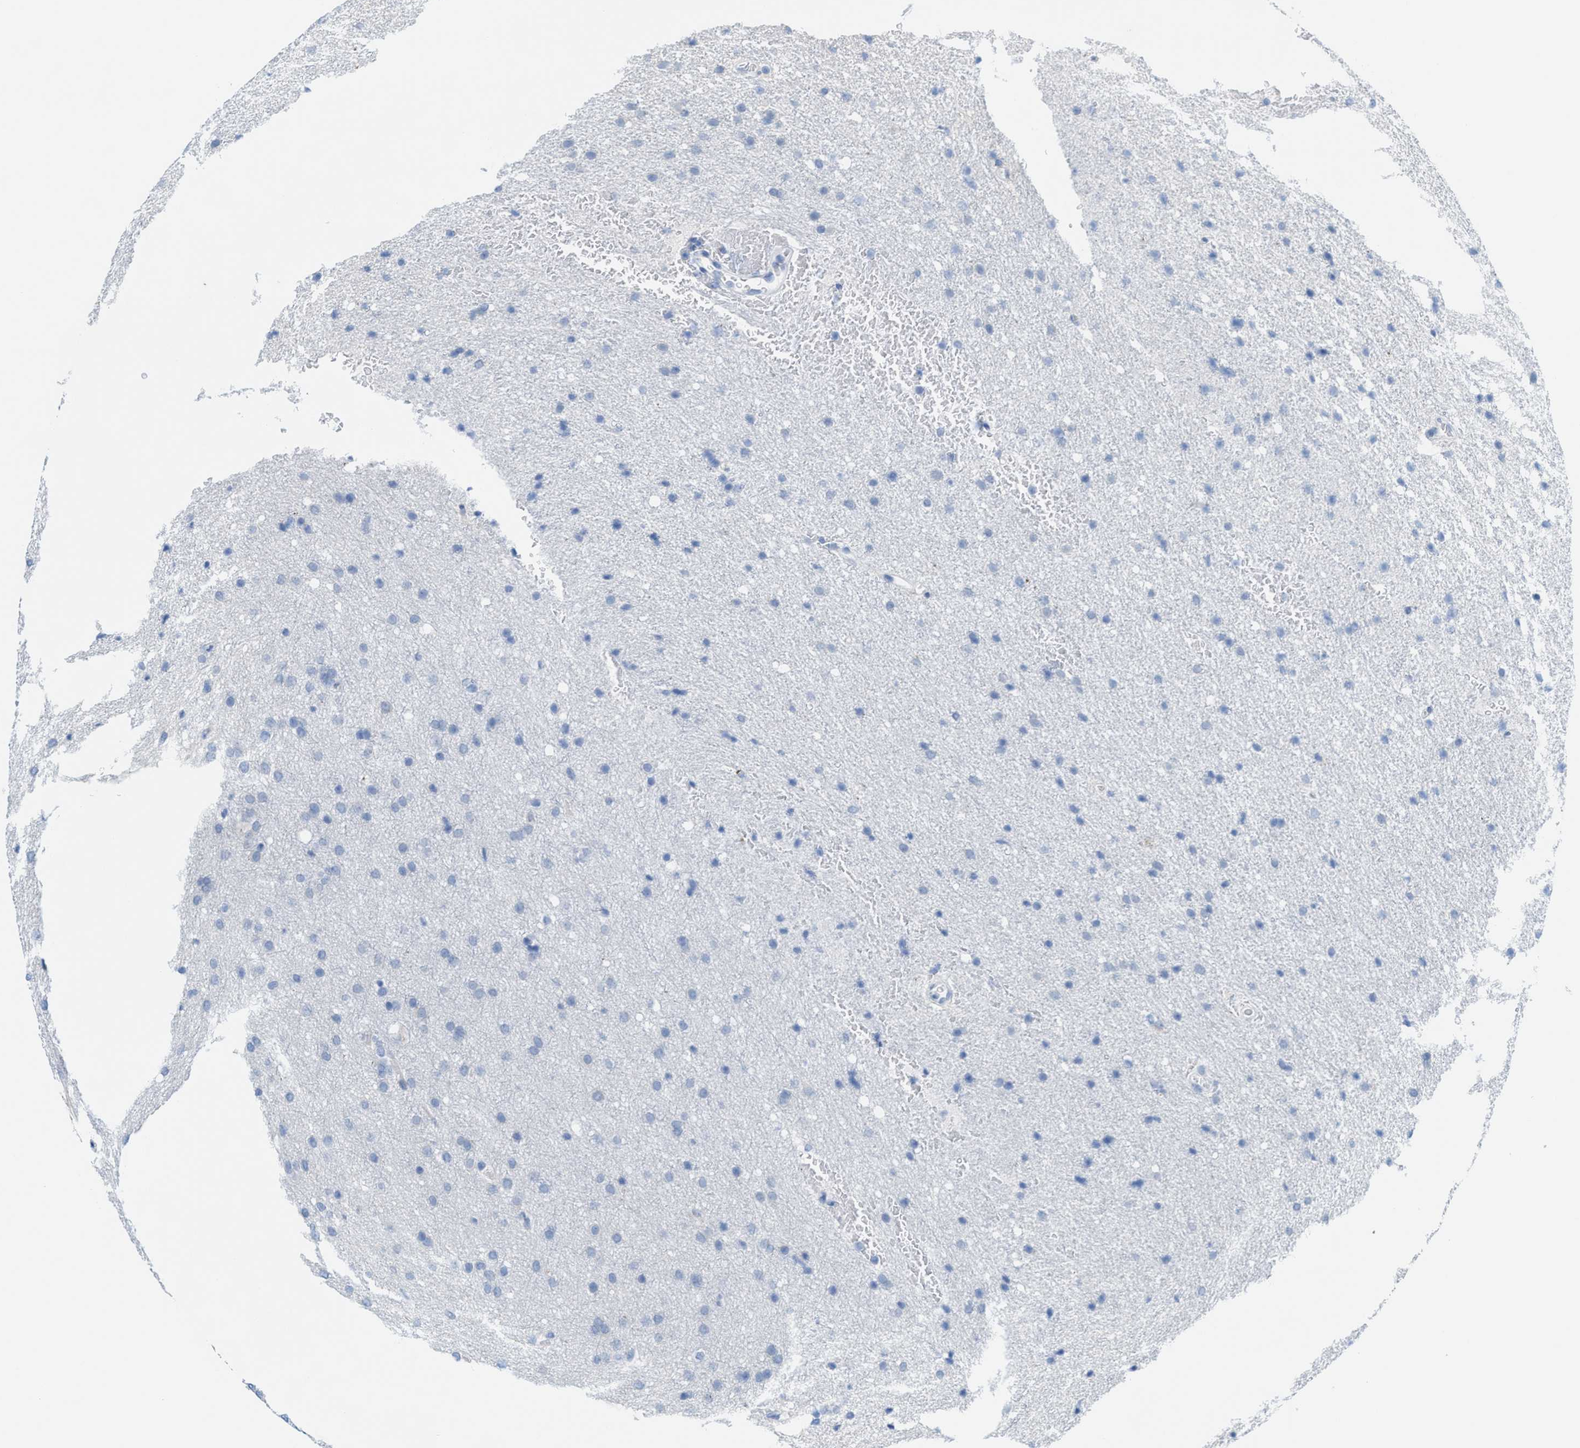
{"staining": {"intensity": "negative", "quantity": "none", "location": "none"}, "tissue": "glioma", "cell_type": "Tumor cells", "image_type": "cancer", "snomed": [{"axis": "morphology", "description": "Glioma, malignant, Low grade"}, {"axis": "topography", "description": "Brain"}], "caption": "Image shows no significant protein expression in tumor cells of glioma.", "gene": "KIFC3", "patient": {"sex": "female", "age": 37}}